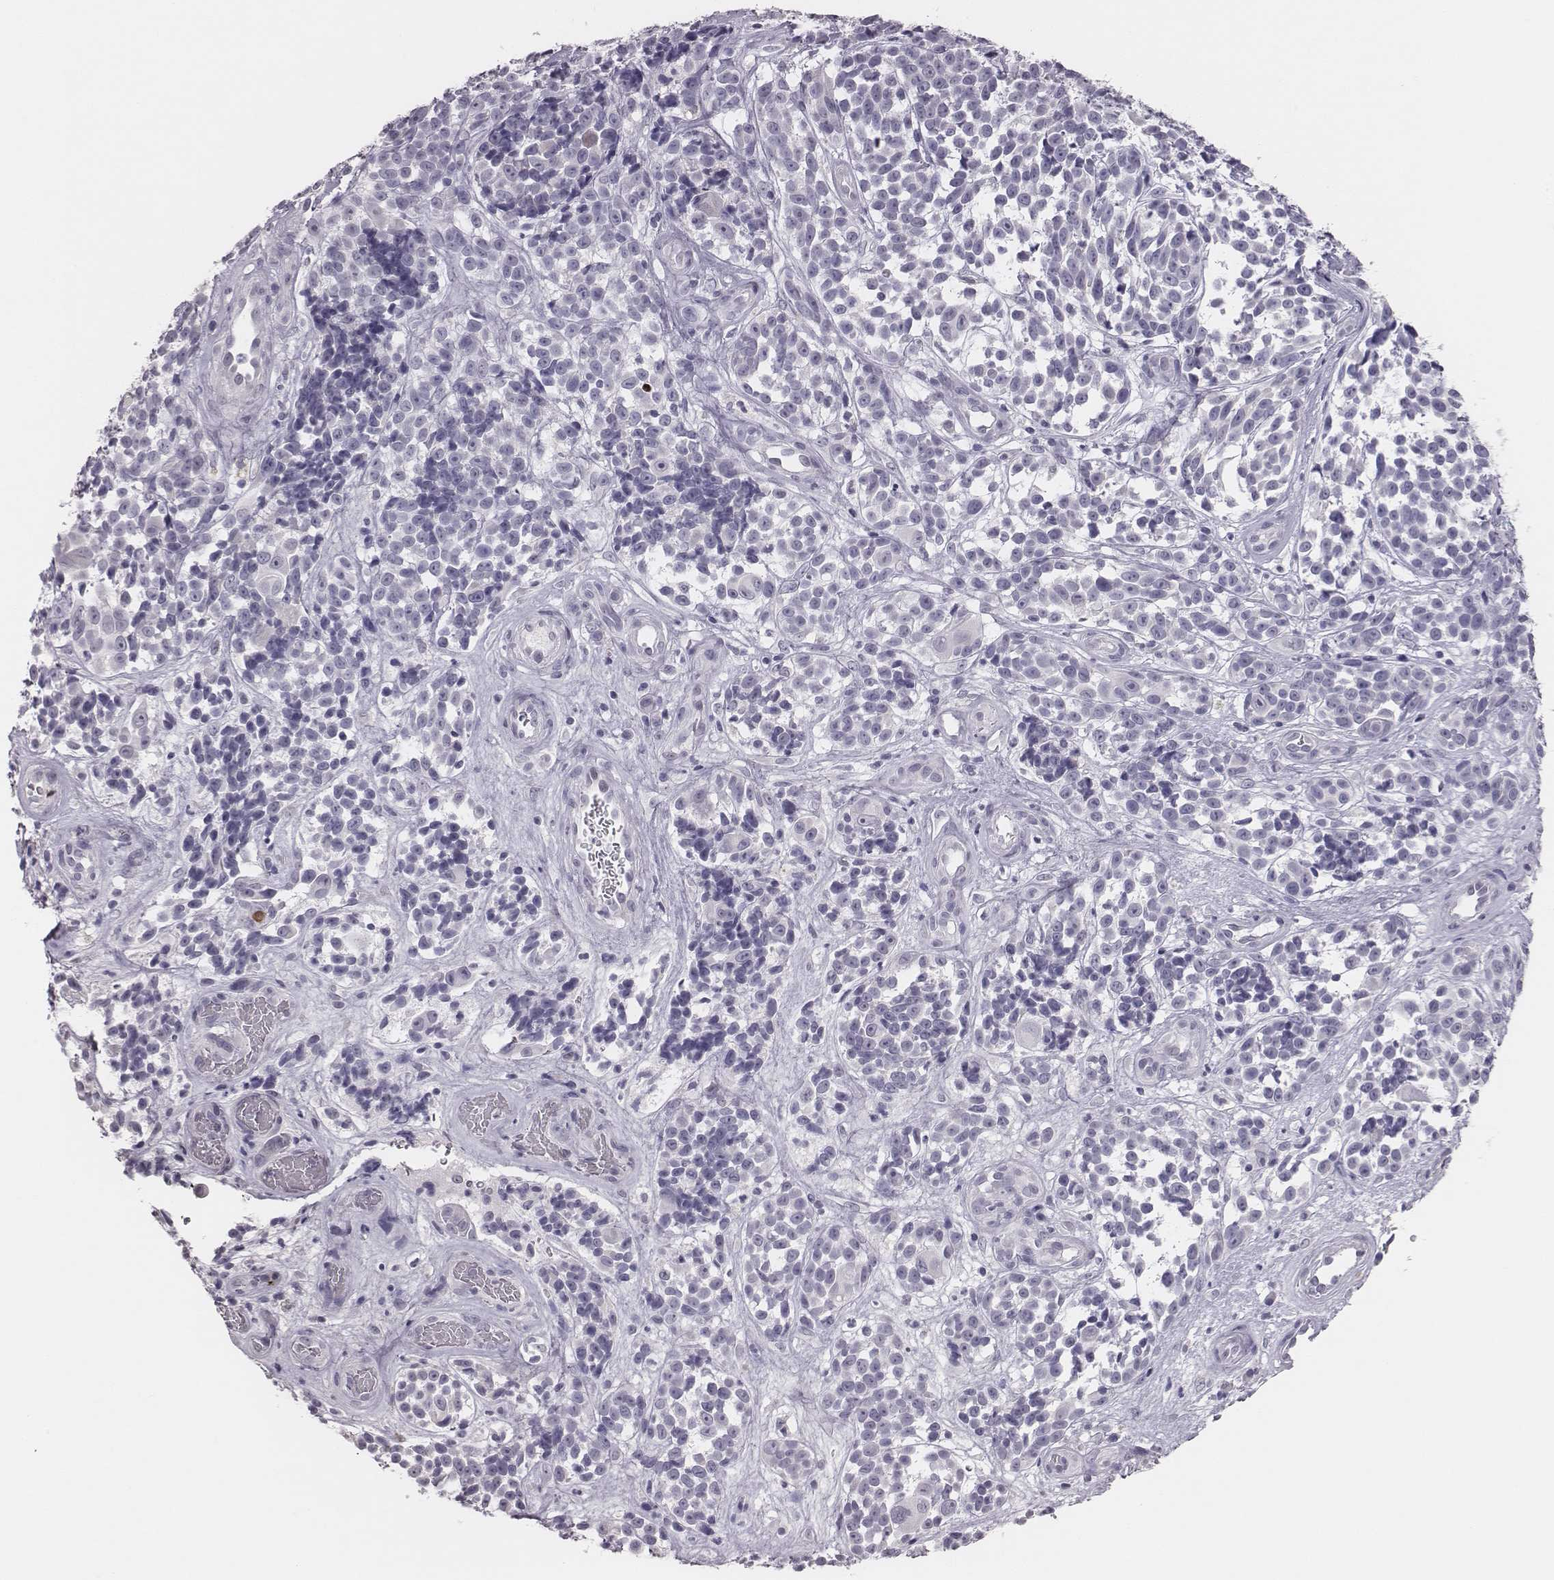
{"staining": {"intensity": "negative", "quantity": "none", "location": "none"}, "tissue": "melanoma", "cell_type": "Tumor cells", "image_type": "cancer", "snomed": [{"axis": "morphology", "description": "Malignant melanoma, NOS"}, {"axis": "topography", "description": "Skin"}], "caption": "A photomicrograph of human malignant melanoma is negative for staining in tumor cells. (Immunohistochemistry, brightfield microscopy, high magnification).", "gene": "ADGRF4", "patient": {"sex": "female", "age": 88}}